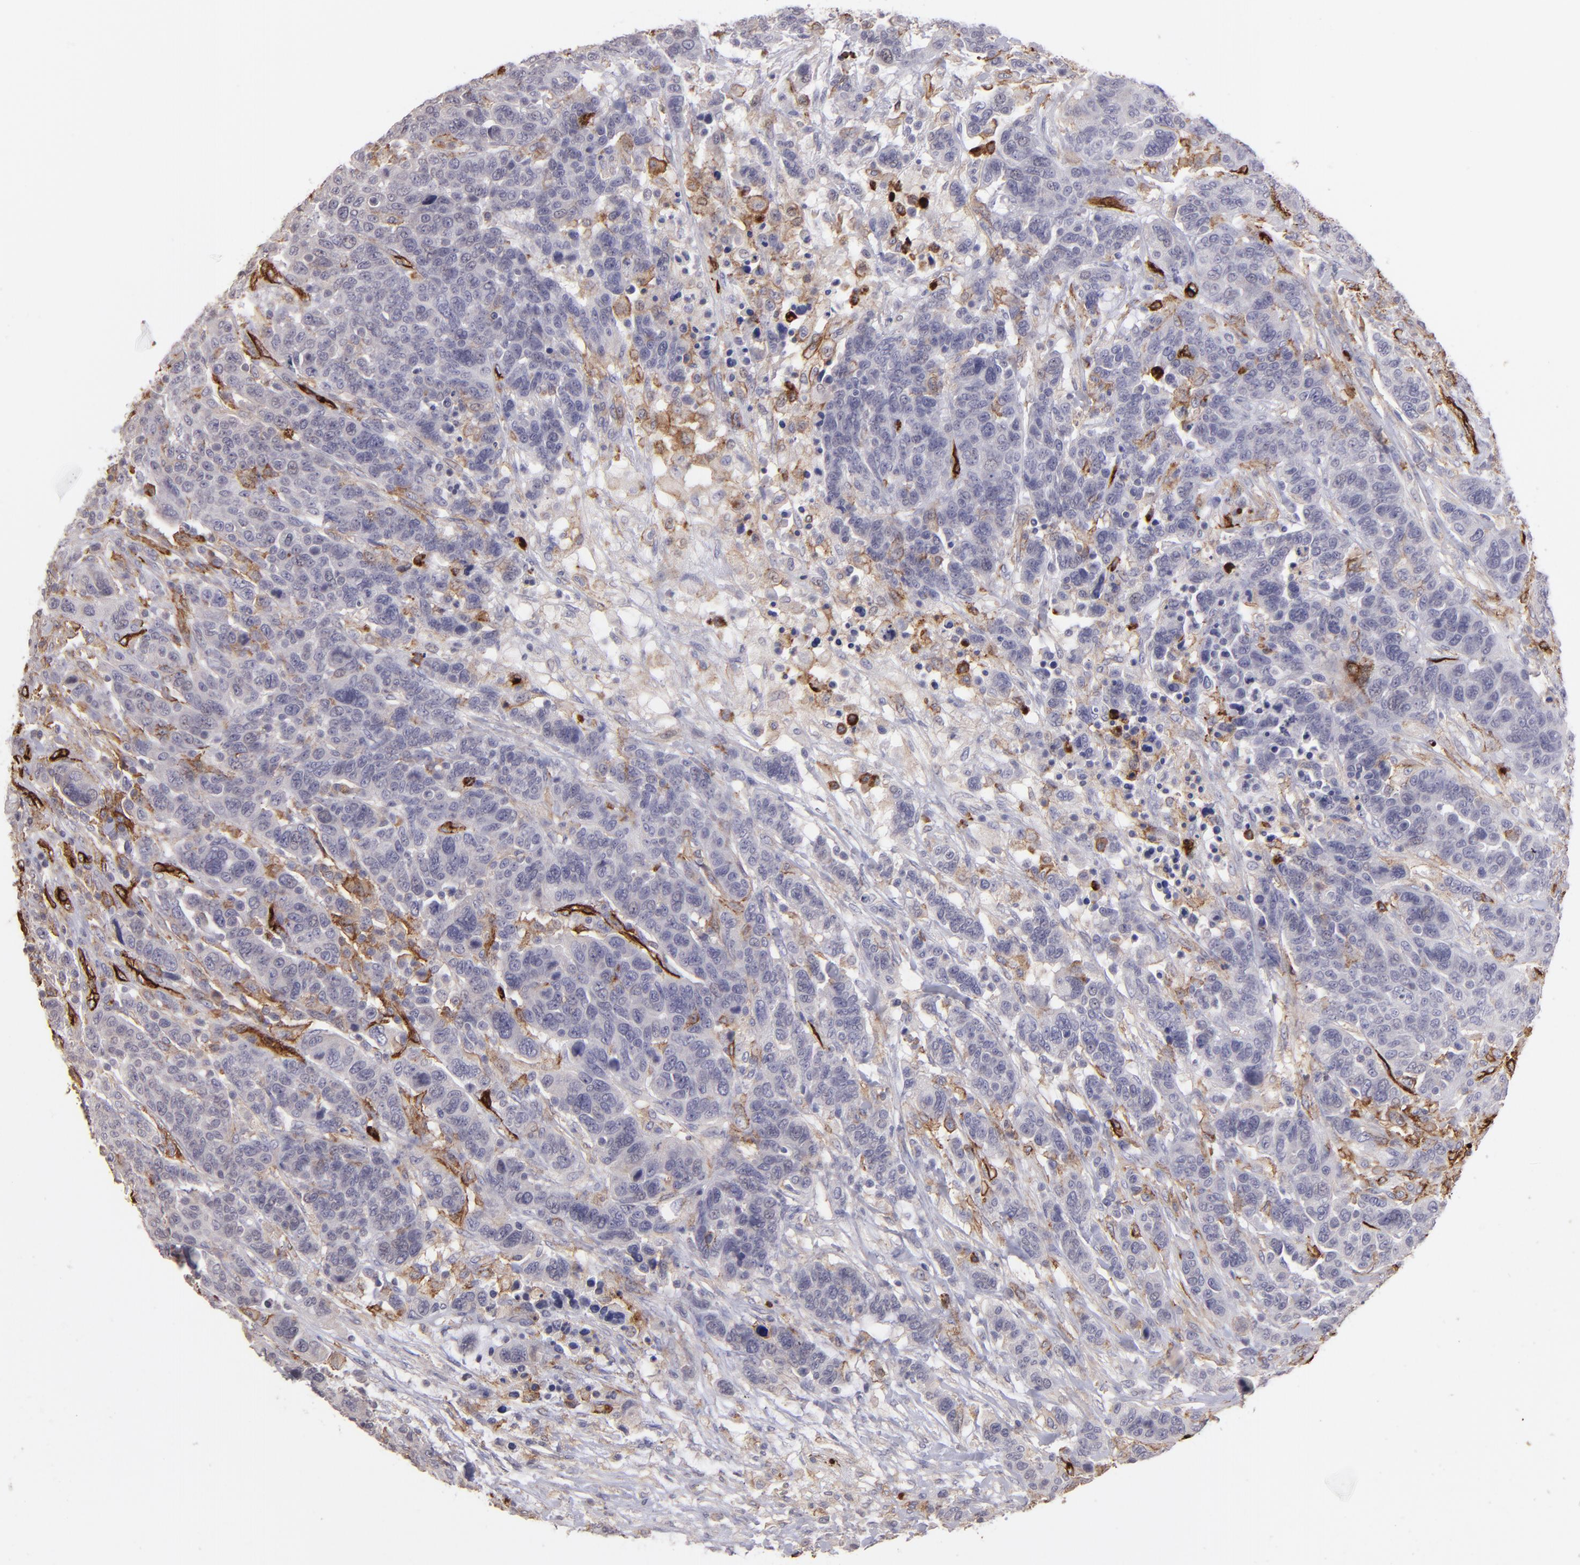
{"staining": {"intensity": "negative", "quantity": "none", "location": "none"}, "tissue": "breast cancer", "cell_type": "Tumor cells", "image_type": "cancer", "snomed": [{"axis": "morphology", "description": "Duct carcinoma"}, {"axis": "topography", "description": "Breast"}], "caption": "IHC image of neoplastic tissue: breast cancer (invasive ductal carcinoma) stained with DAB exhibits no significant protein positivity in tumor cells.", "gene": "DYSF", "patient": {"sex": "female", "age": 37}}